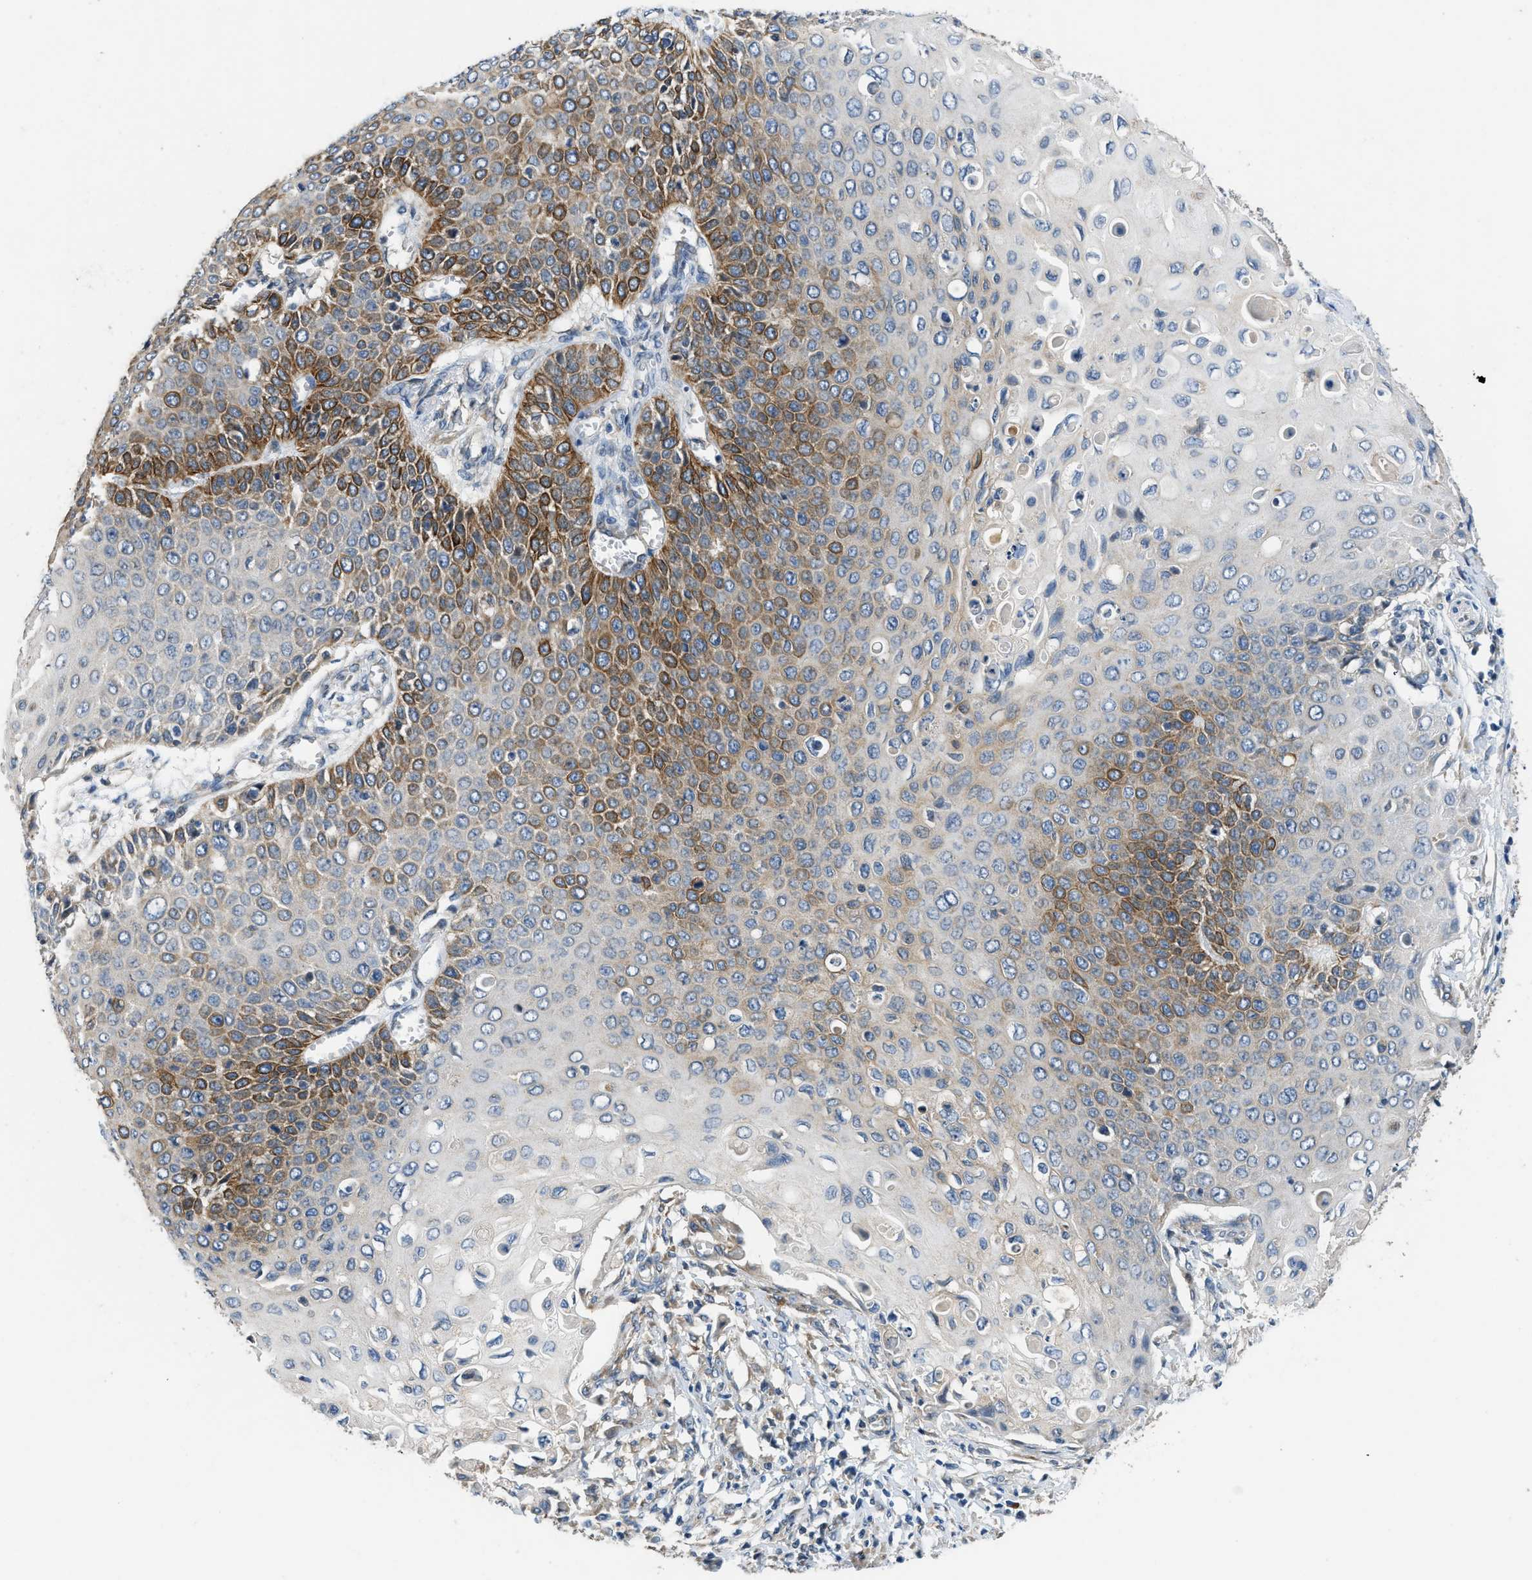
{"staining": {"intensity": "moderate", "quantity": "25%-75%", "location": "cytoplasmic/membranous"}, "tissue": "cervical cancer", "cell_type": "Tumor cells", "image_type": "cancer", "snomed": [{"axis": "morphology", "description": "Squamous cell carcinoma, NOS"}, {"axis": "topography", "description": "Cervix"}], "caption": "Immunohistochemistry of human cervical cancer (squamous cell carcinoma) reveals medium levels of moderate cytoplasmic/membranous positivity in about 25%-75% of tumor cells.", "gene": "SSH2", "patient": {"sex": "female", "age": 39}}